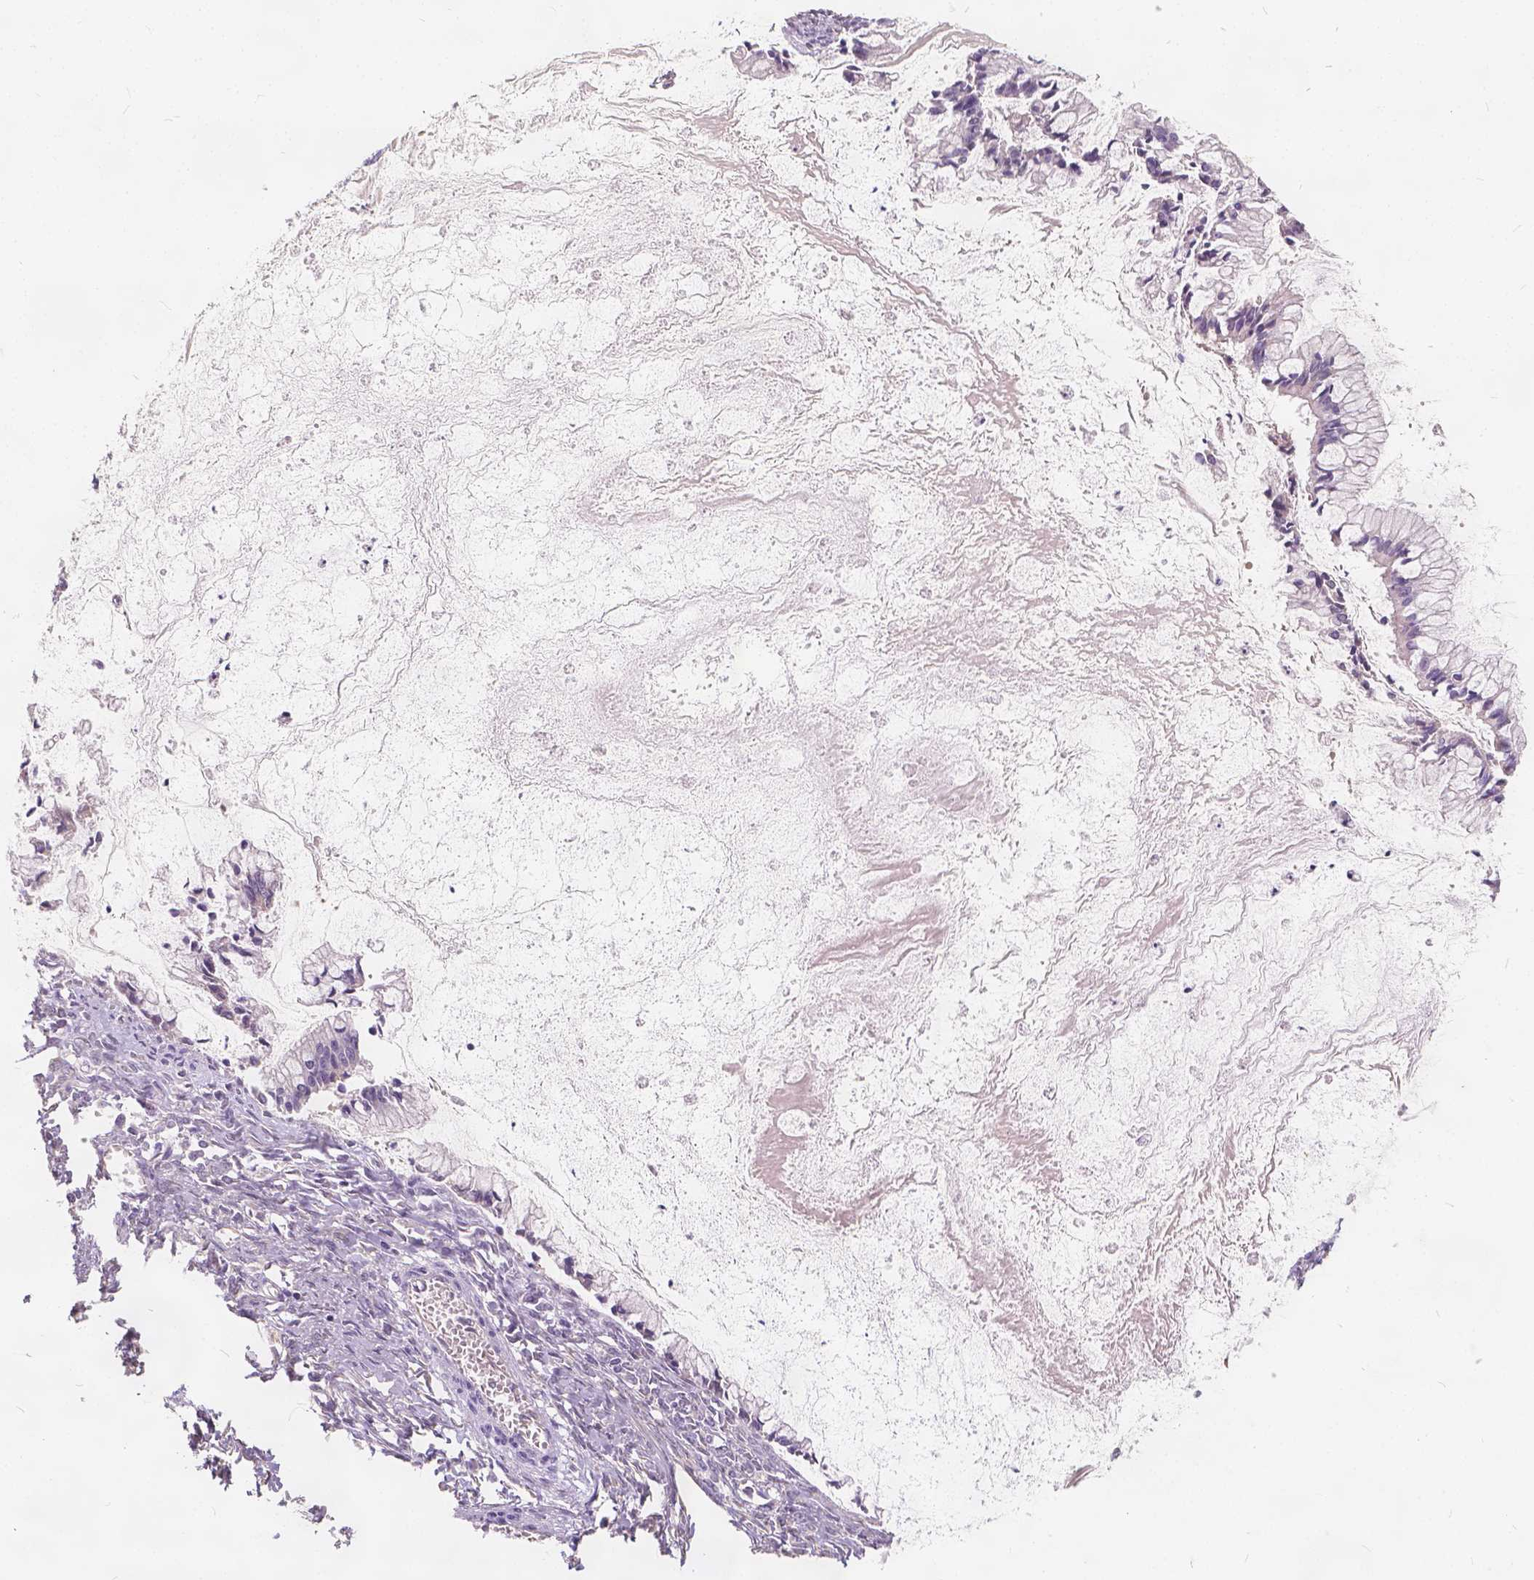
{"staining": {"intensity": "negative", "quantity": "none", "location": "none"}, "tissue": "ovarian cancer", "cell_type": "Tumor cells", "image_type": "cancer", "snomed": [{"axis": "morphology", "description": "Cystadenocarcinoma, mucinous, NOS"}, {"axis": "topography", "description": "Ovary"}], "caption": "Immunohistochemistry image of human mucinous cystadenocarcinoma (ovarian) stained for a protein (brown), which reveals no staining in tumor cells. (Immunohistochemistry, brightfield microscopy, high magnification).", "gene": "KIAA0513", "patient": {"sex": "female", "age": 67}}